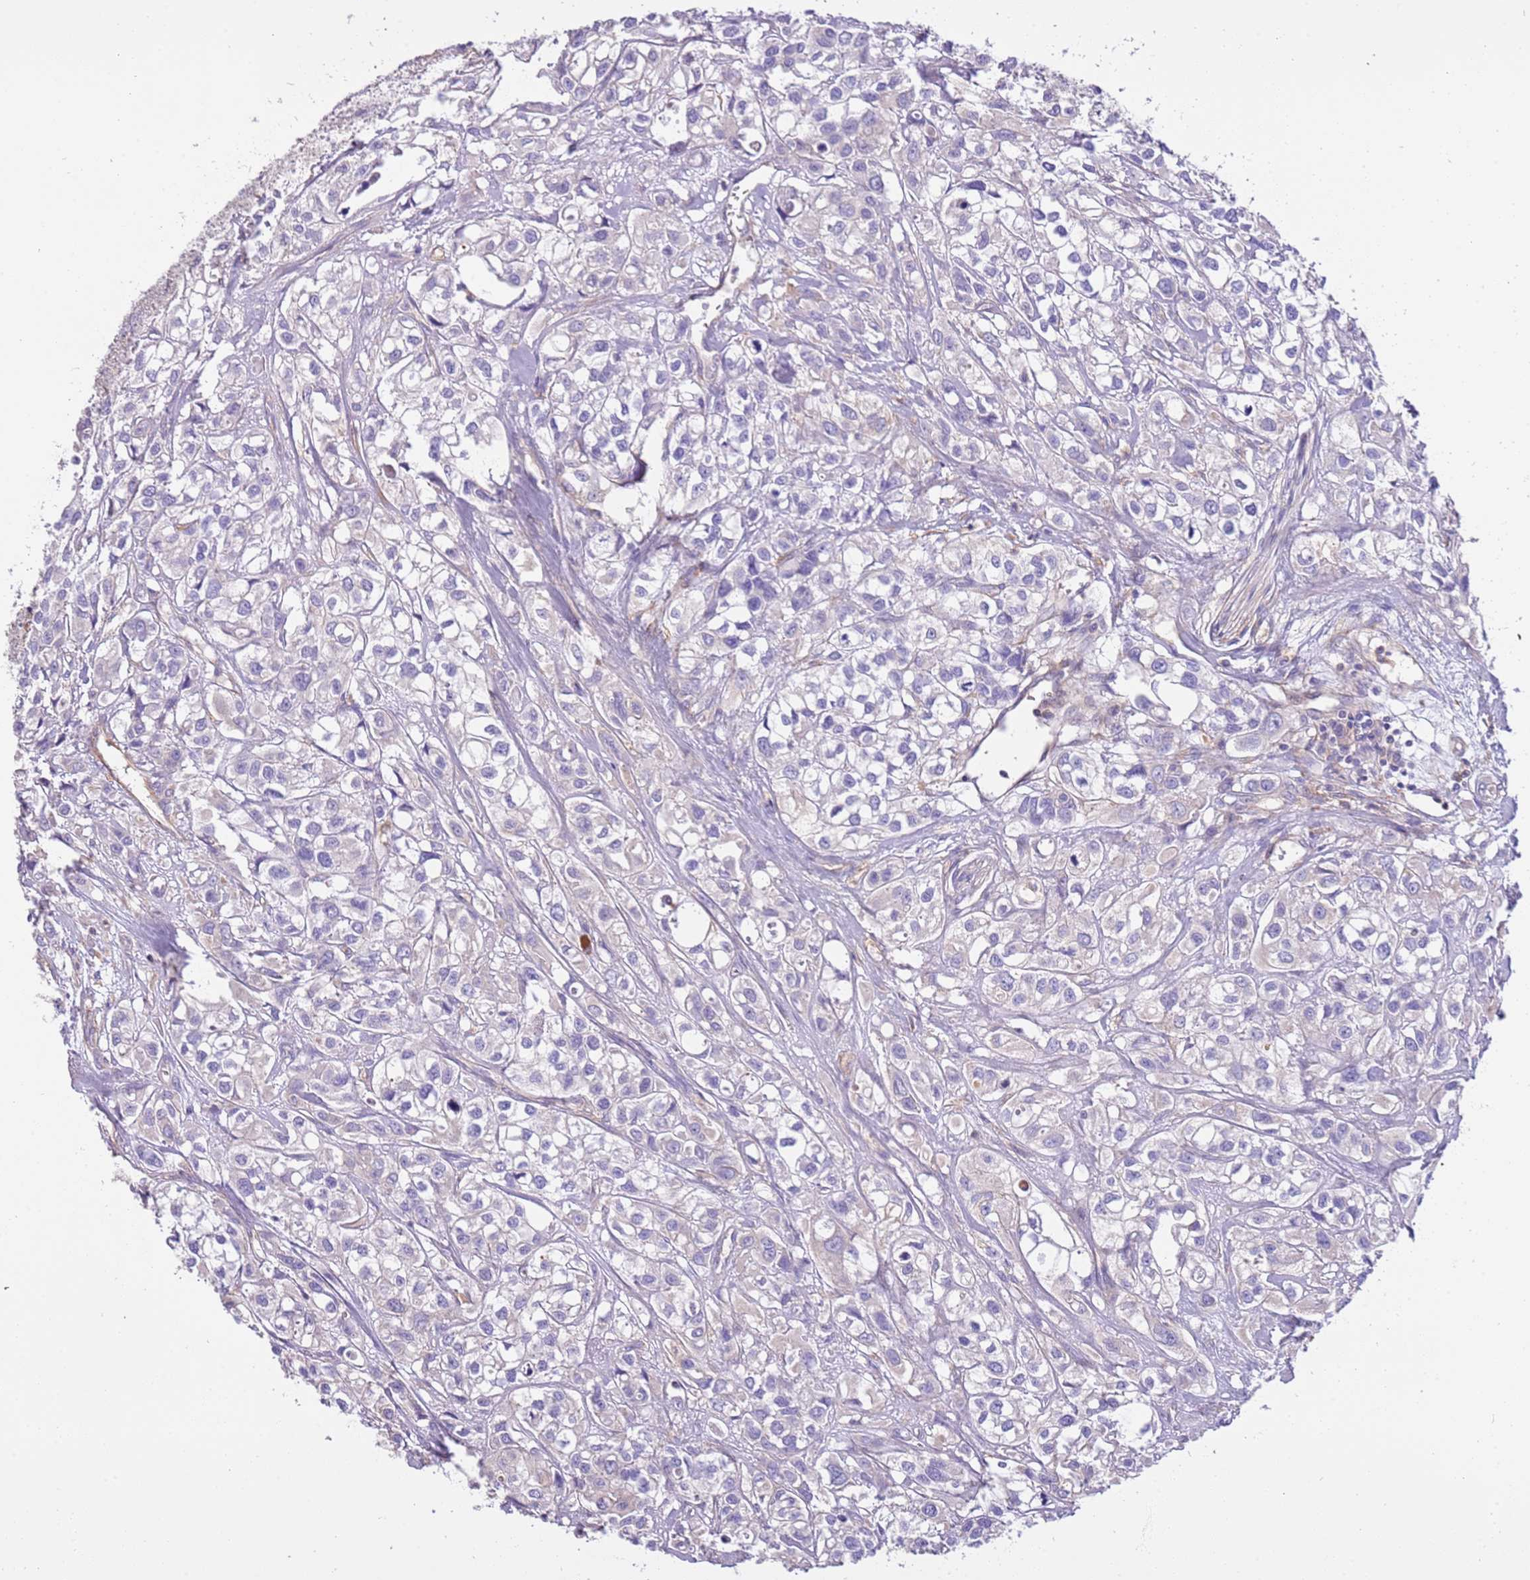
{"staining": {"intensity": "negative", "quantity": "none", "location": "none"}, "tissue": "urothelial cancer", "cell_type": "Tumor cells", "image_type": "cancer", "snomed": [{"axis": "morphology", "description": "Urothelial carcinoma, High grade"}, {"axis": "topography", "description": "Urinary bladder"}], "caption": "Immunohistochemistry (IHC) of high-grade urothelial carcinoma reveals no staining in tumor cells.", "gene": "NAALADL1", "patient": {"sex": "male", "age": 67}}